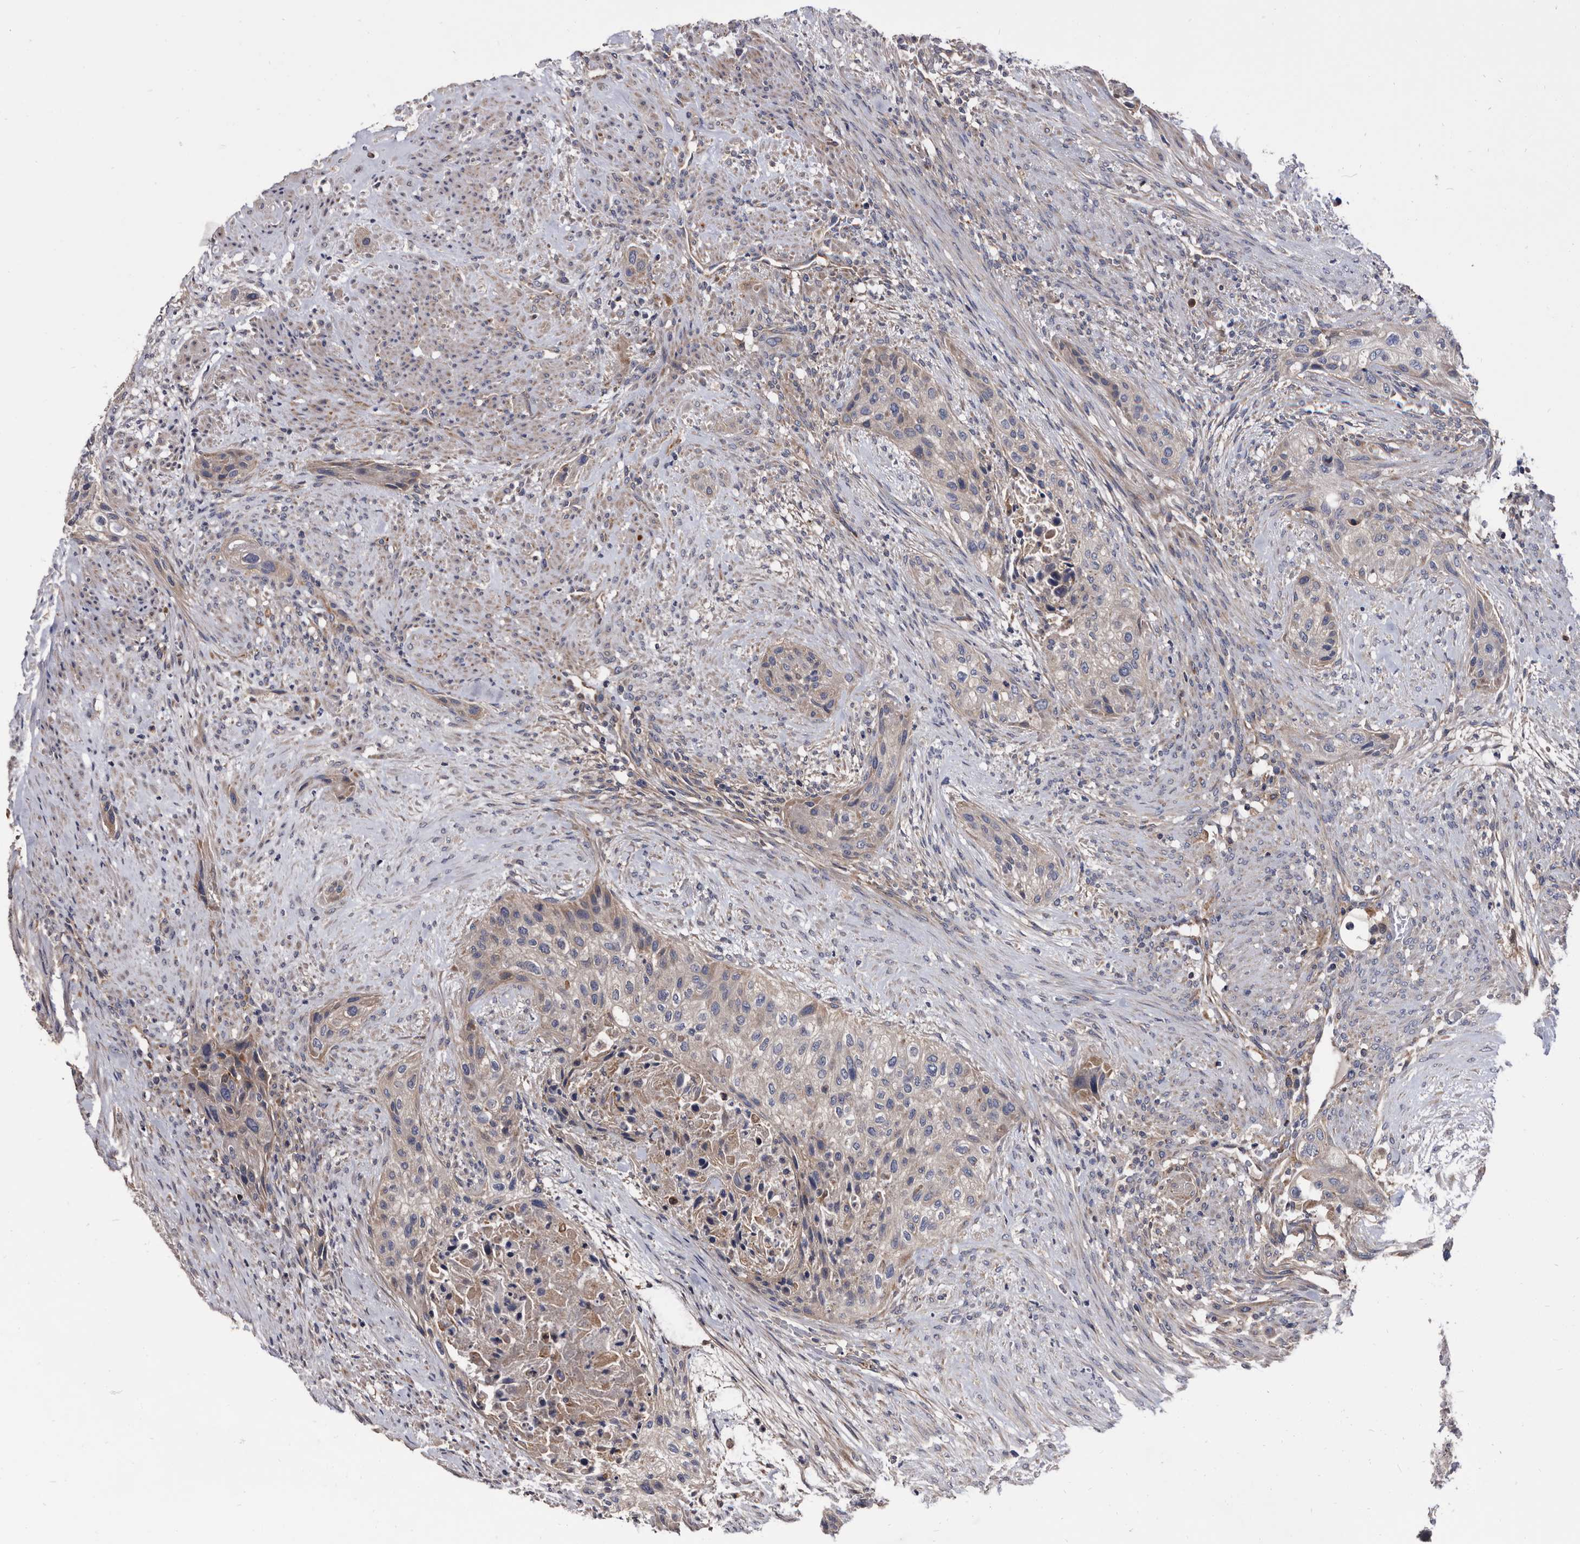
{"staining": {"intensity": "weak", "quantity": ">75%", "location": "cytoplasmic/membranous"}, "tissue": "urothelial cancer", "cell_type": "Tumor cells", "image_type": "cancer", "snomed": [{"axis": "morphology", "description": "Urothelial carcinoma, High grade"}, {"axis": "topography", "description": "Urinary bladder"}], "caption": "IHC of human urothelial carcinoma (high-grade) reveals low levels of weak cytoplasmic/membranous expression in approximately >75% of tumor cells.", "gene": "DTNBP1", "patient": {"sex": "male", "age": 35}}